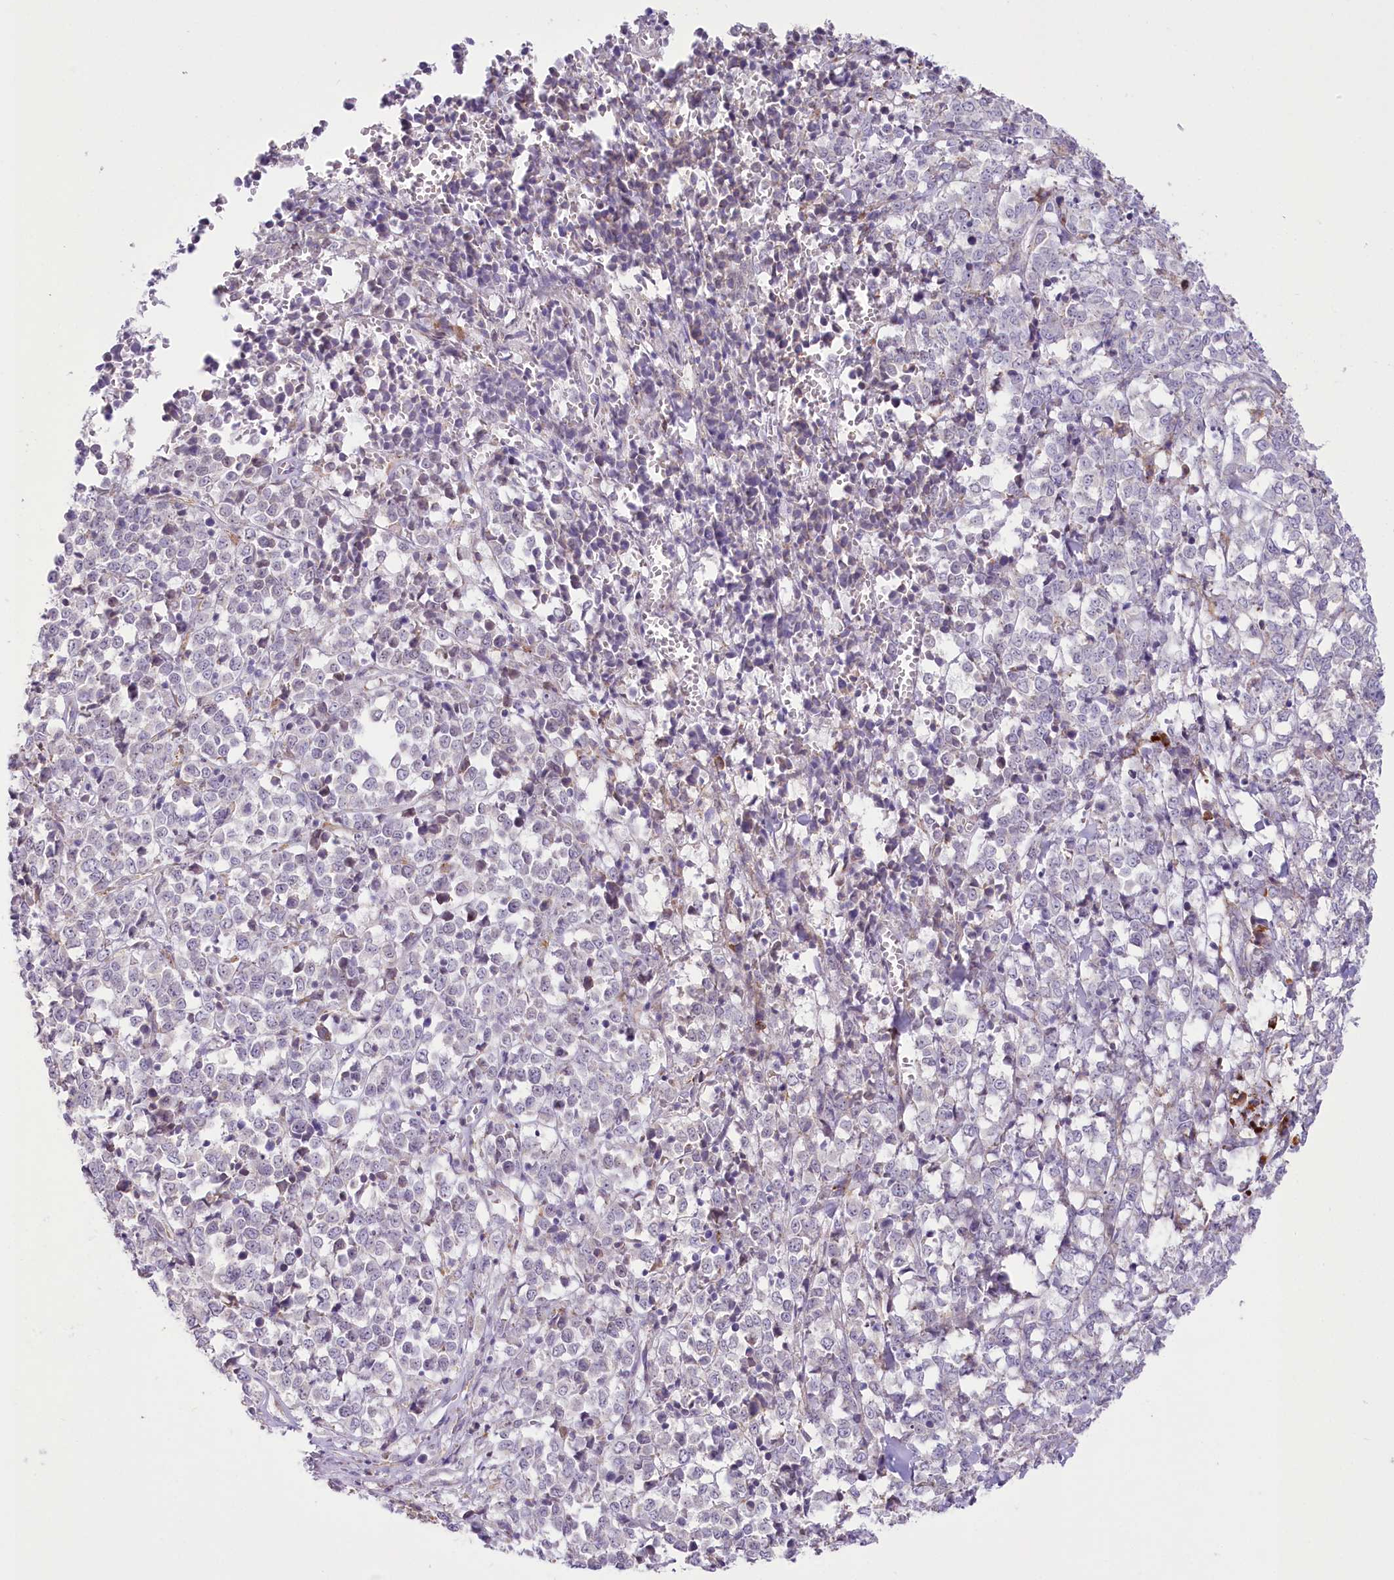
{"staining": {"intensity": "negative", "quantity": "none", "location": "none"}, "tissue": "melanoma", "cell_type": "Tumor cells", "image_type": "cancer", "snomed": [{"axis": "morphology", "description": "Malignant melanoma, NOS"}, {"axis": "topography", "description": "Skin"}], "caption": "DAB immunohistochemical staining of malignant melanoma exhibits no significant positivity in tumor cells. (Stains: DAB (3,3'-diaminobenzidine) immunohistochemistry (IHC) with hematoxylin counter stain, Microscopy: brightfield microscopy at high magnification).", "gene": "NCKAP5", "patient": {"sex": "female", "age": 72}}